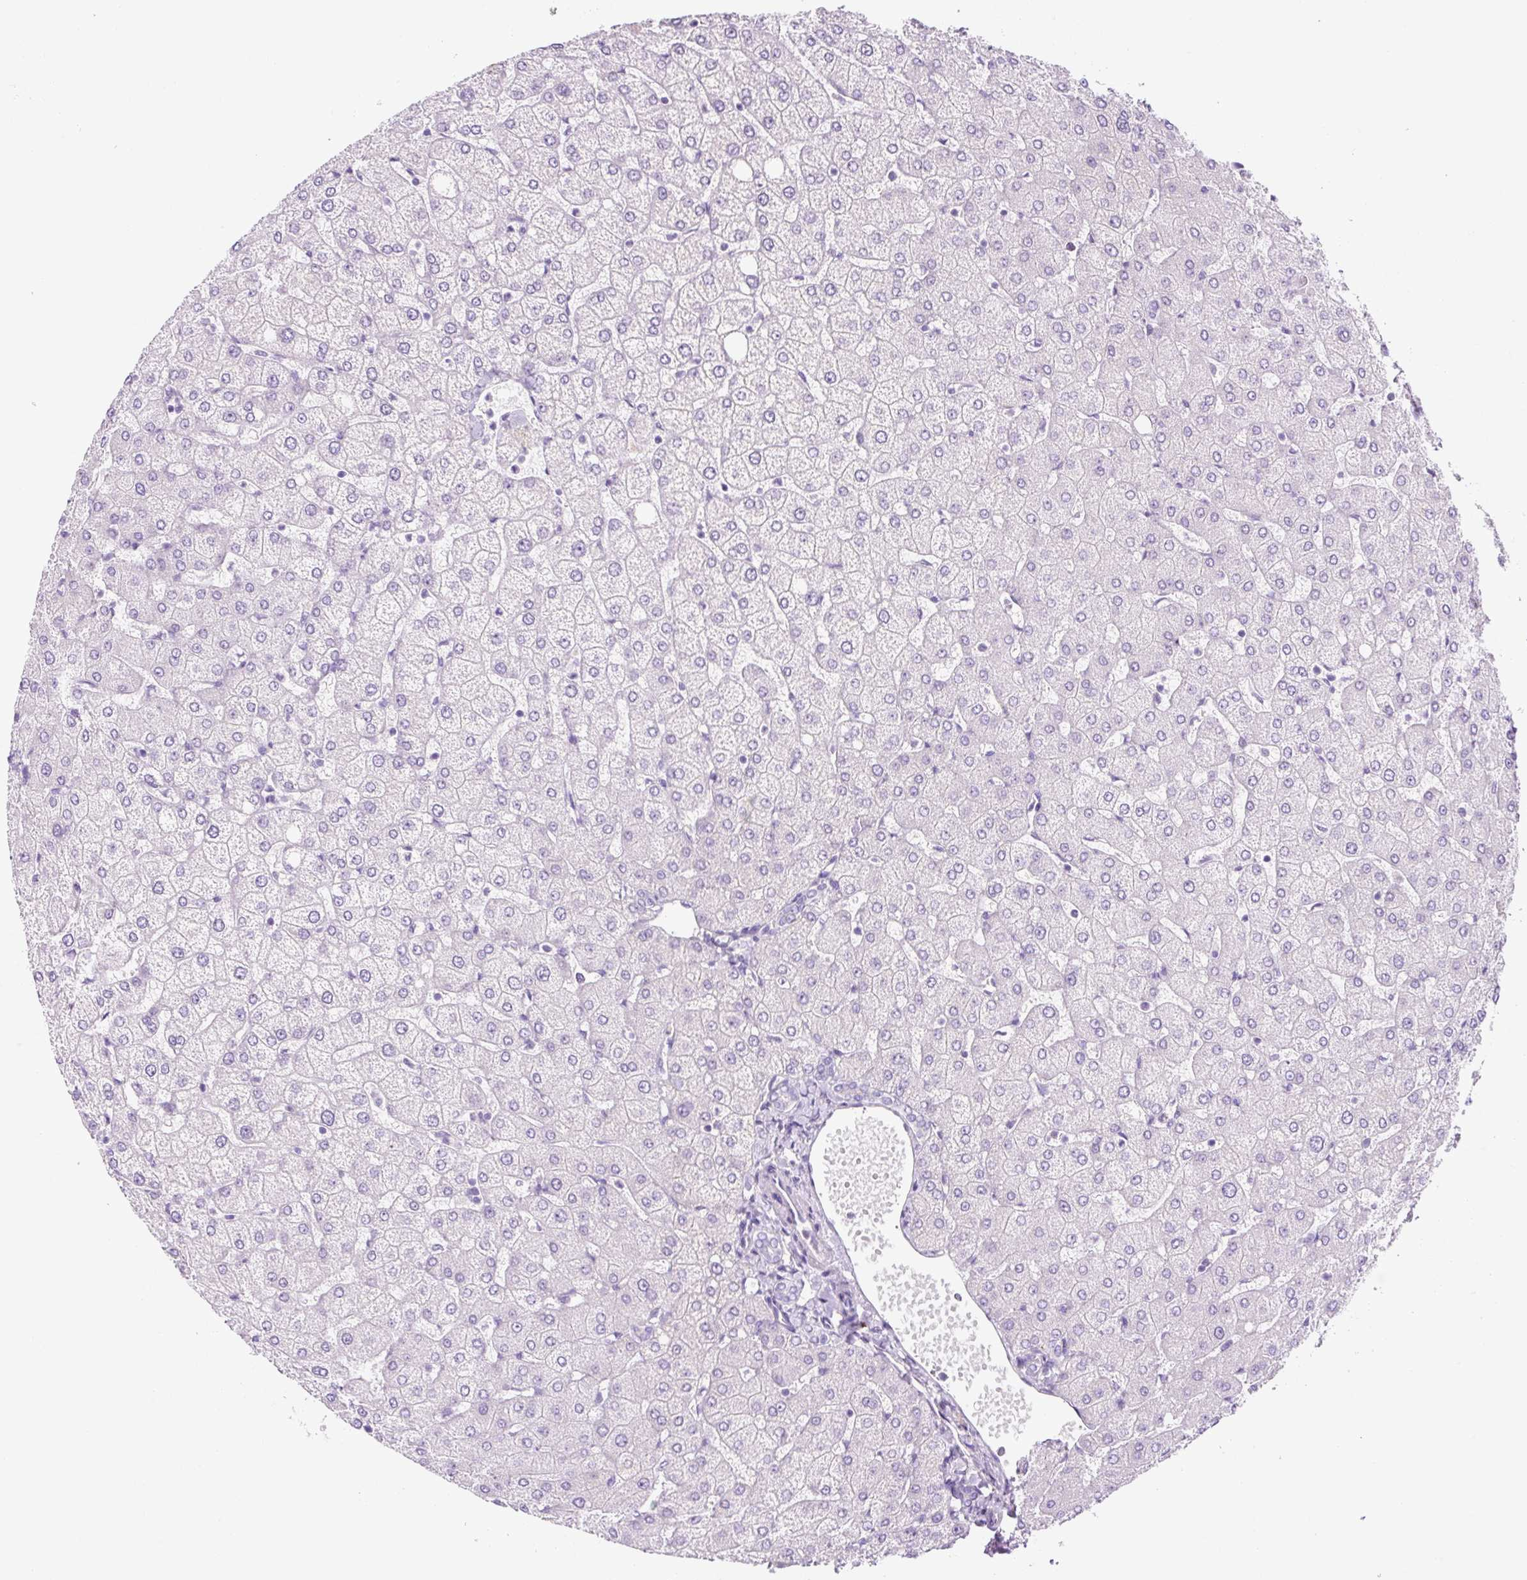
{"staining": {"intensity": "negative", "quantity": "none", "location": "none"}, "tissue": "liver", "cell_type": "Cholangiocytes", "image_type": "normal", "snomed": [{"axis": "morphology", "description": "Normal tissue, NOS"}, {"axis": "topography", "description": "Liver"}], "caption": "This micrograph is of normal liver stained with immunohistochemistry (IHC) to label a protein in brown with the nuclei are counter-stained blue. There is no expression in cholangiocytes.", "gene": "RNF212B", "patient": {"sex": "female", "age": 54}}